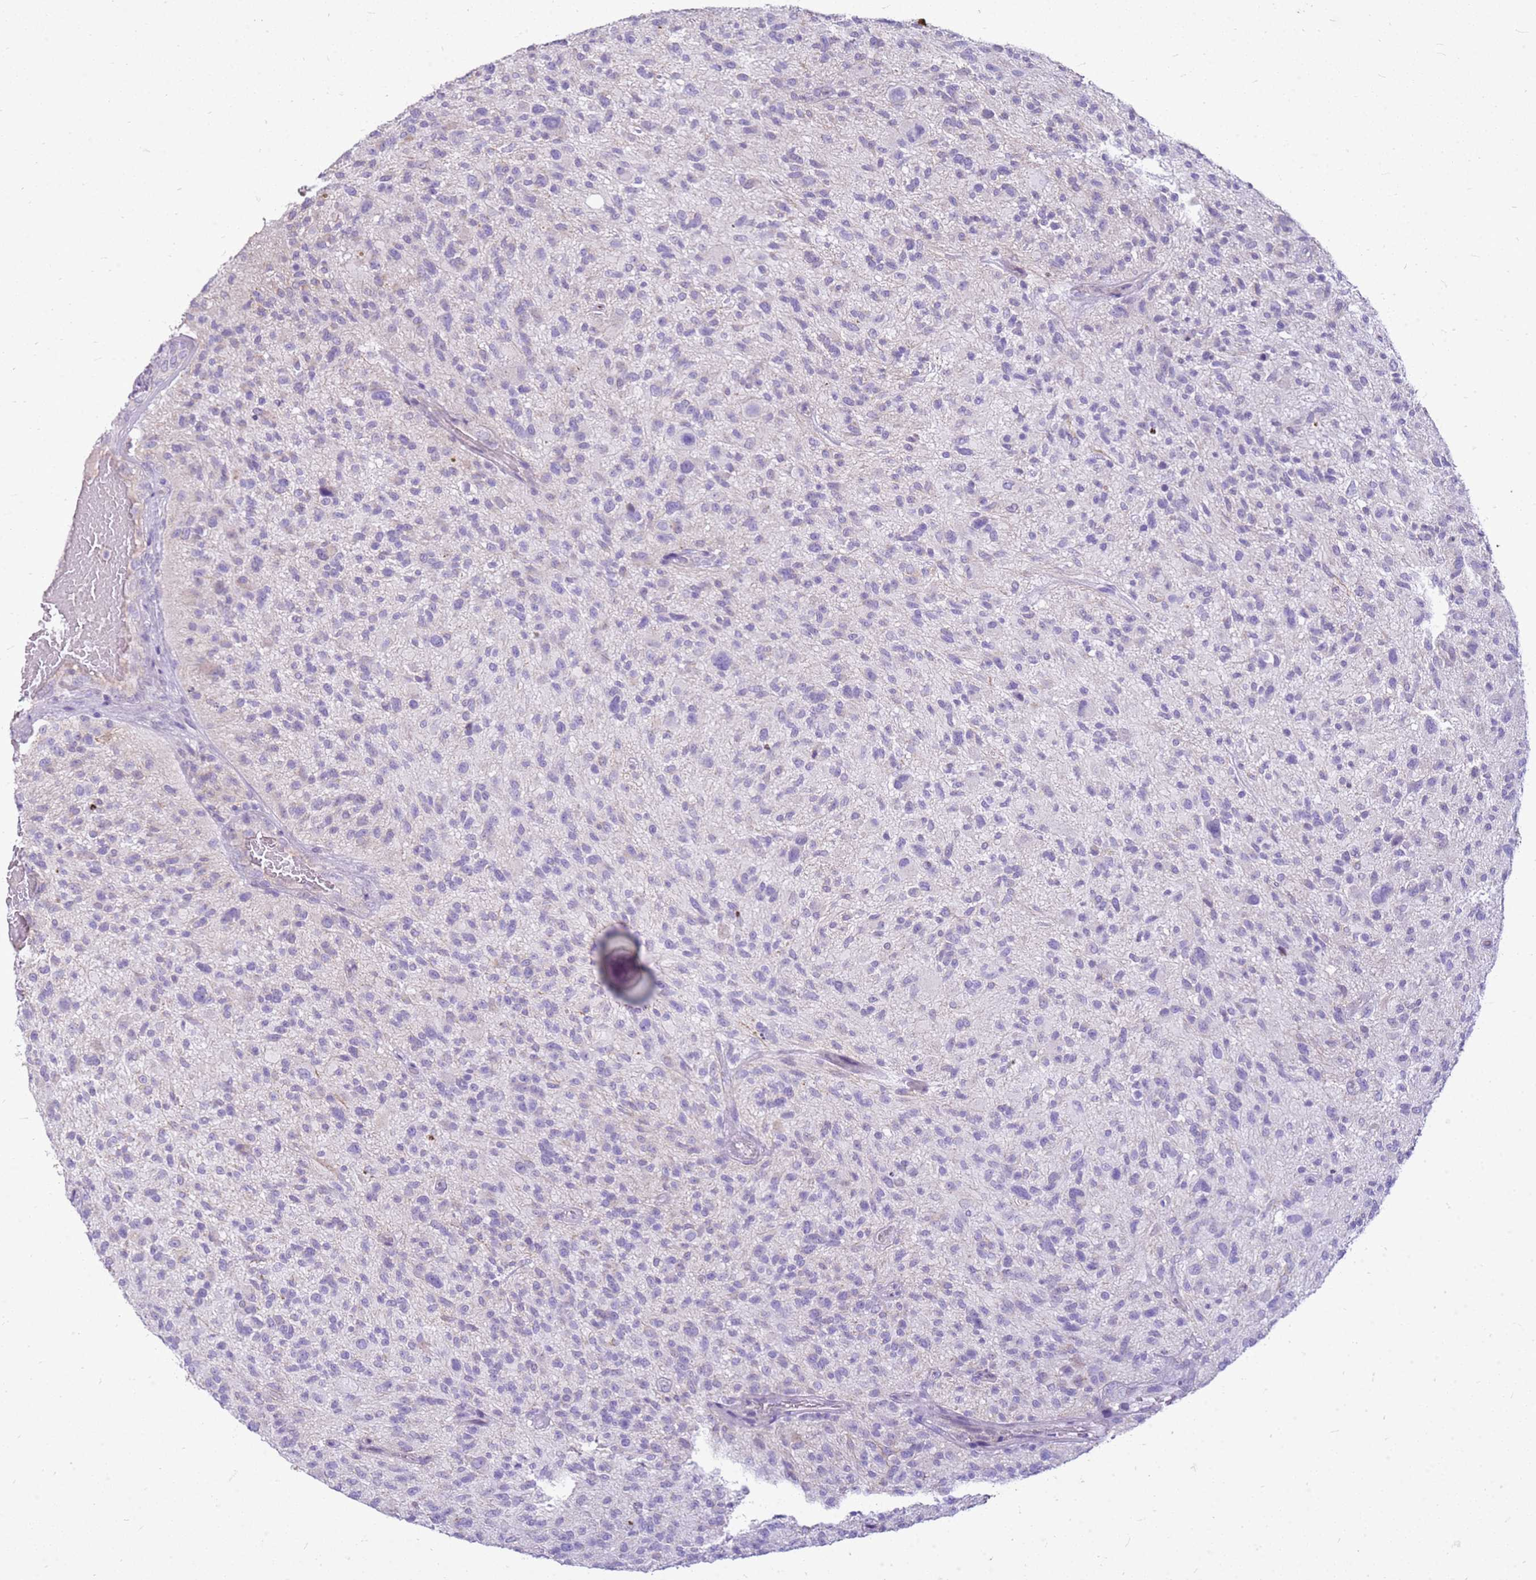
{"staining": {"intensity": "negative", "quantity": "none", "location": "none"}, "tissue": "glioma", "cell_type": "Tumor cells", "image_type": "cancer", "snomed": [{"axis": "morphology", "description": "Glioma, malignant, High grade"}, {"axis": "topography", "description": "Brain"}], "caption": "Micrograph shows no protein positivity in tumor cells of malignant glioma (high-grade) tissue.", "gene": "FABP2", "patient": {"sex": "male", "age": 47}}